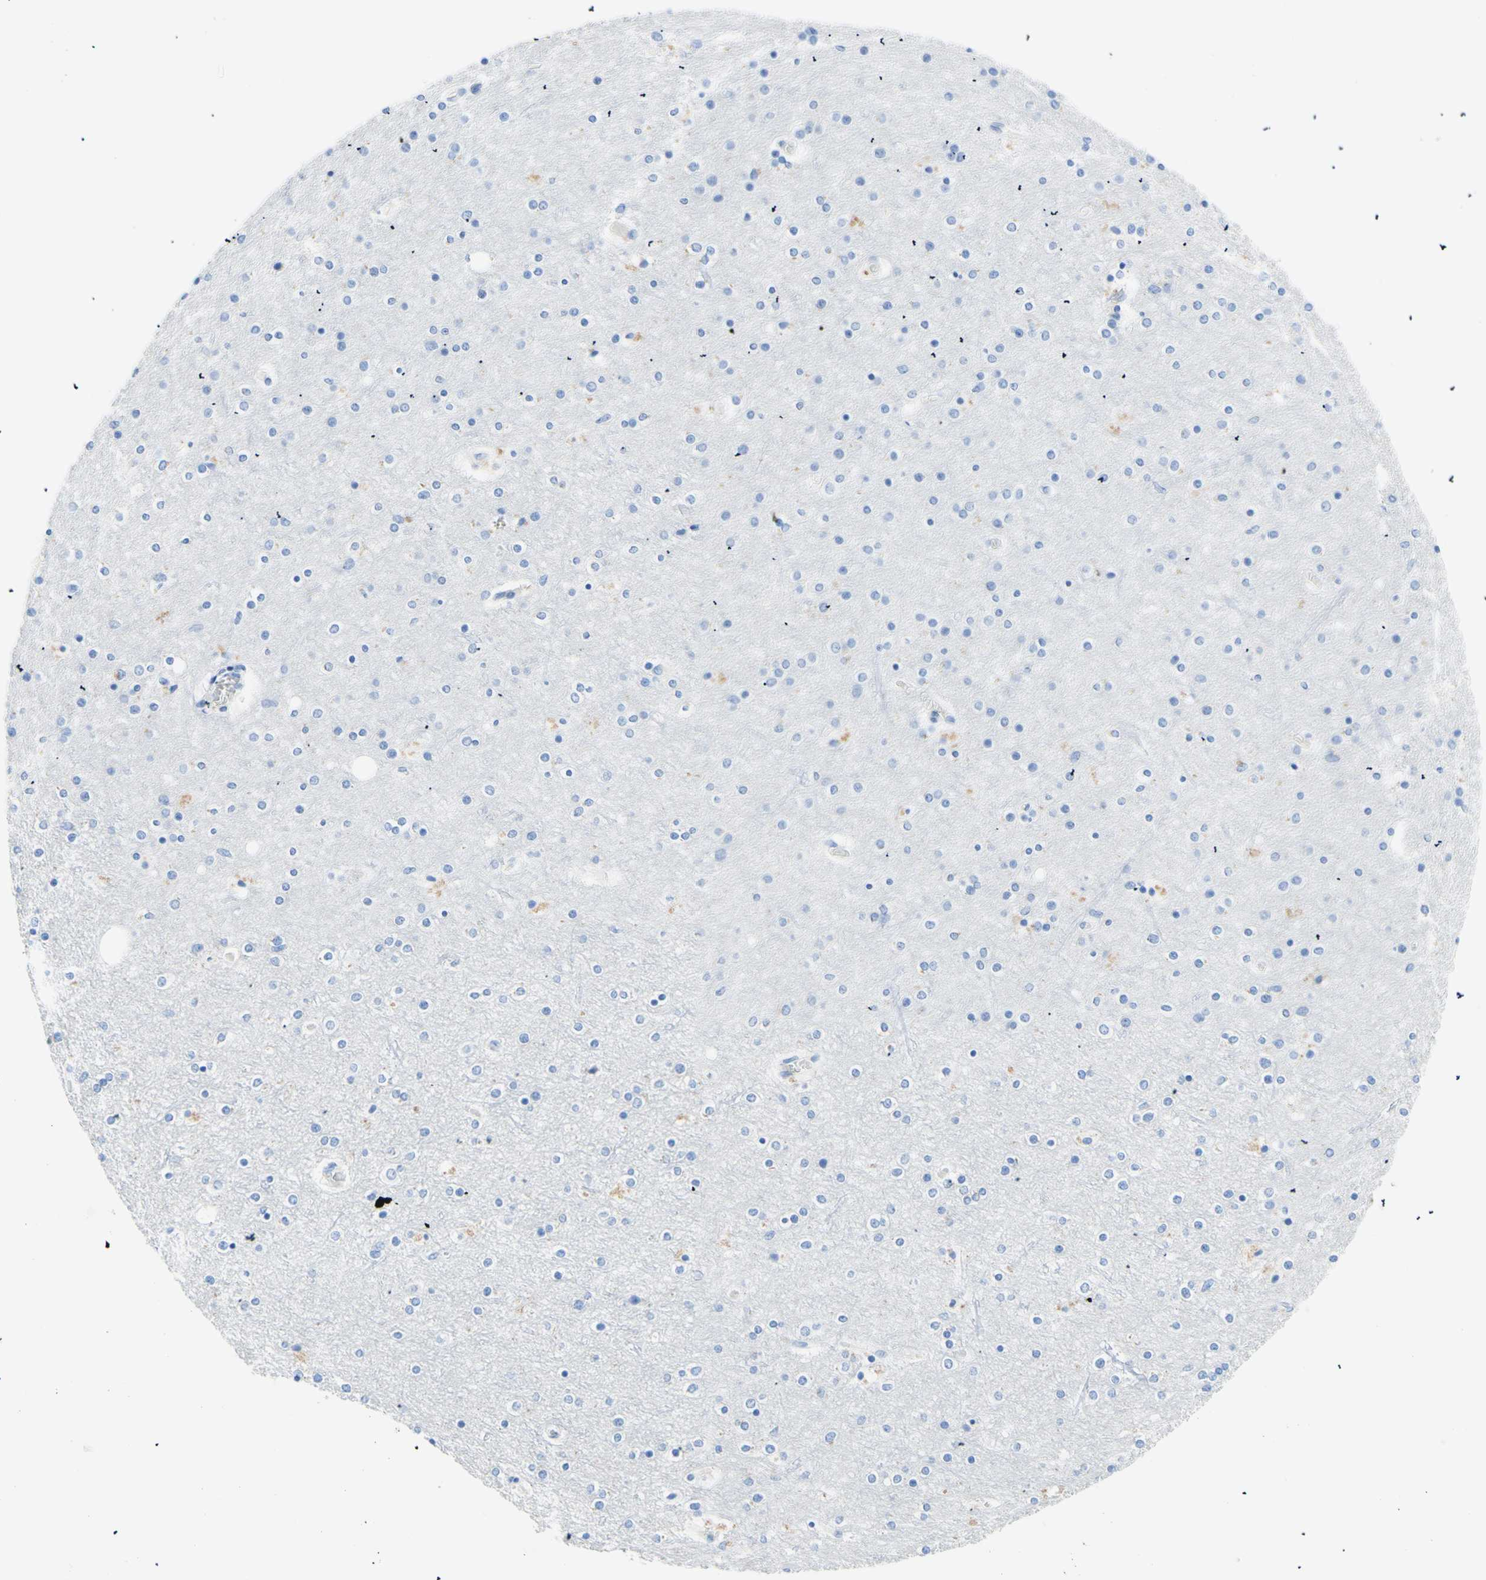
{"staining": {"intensity": "negative", "quantity": "none", "location": "none"}, "tissue": "cerebral cortex", "cell_type": "Endothelial cells", "image_type": "normal", "snomed": [{"axis": "morphology", "description": "Normal tissue, NOS"}, {"axis": "topography", "description": "Cerebral cortex"}], "caption": "DAB (3,3'-diaminobenzidine) immunohistochemical staining of benign cerebral cortex demonstrates no significant staining in endothelial cells.", "gene": "MYH2", "patient": {"sex": "female", "age": 54}}